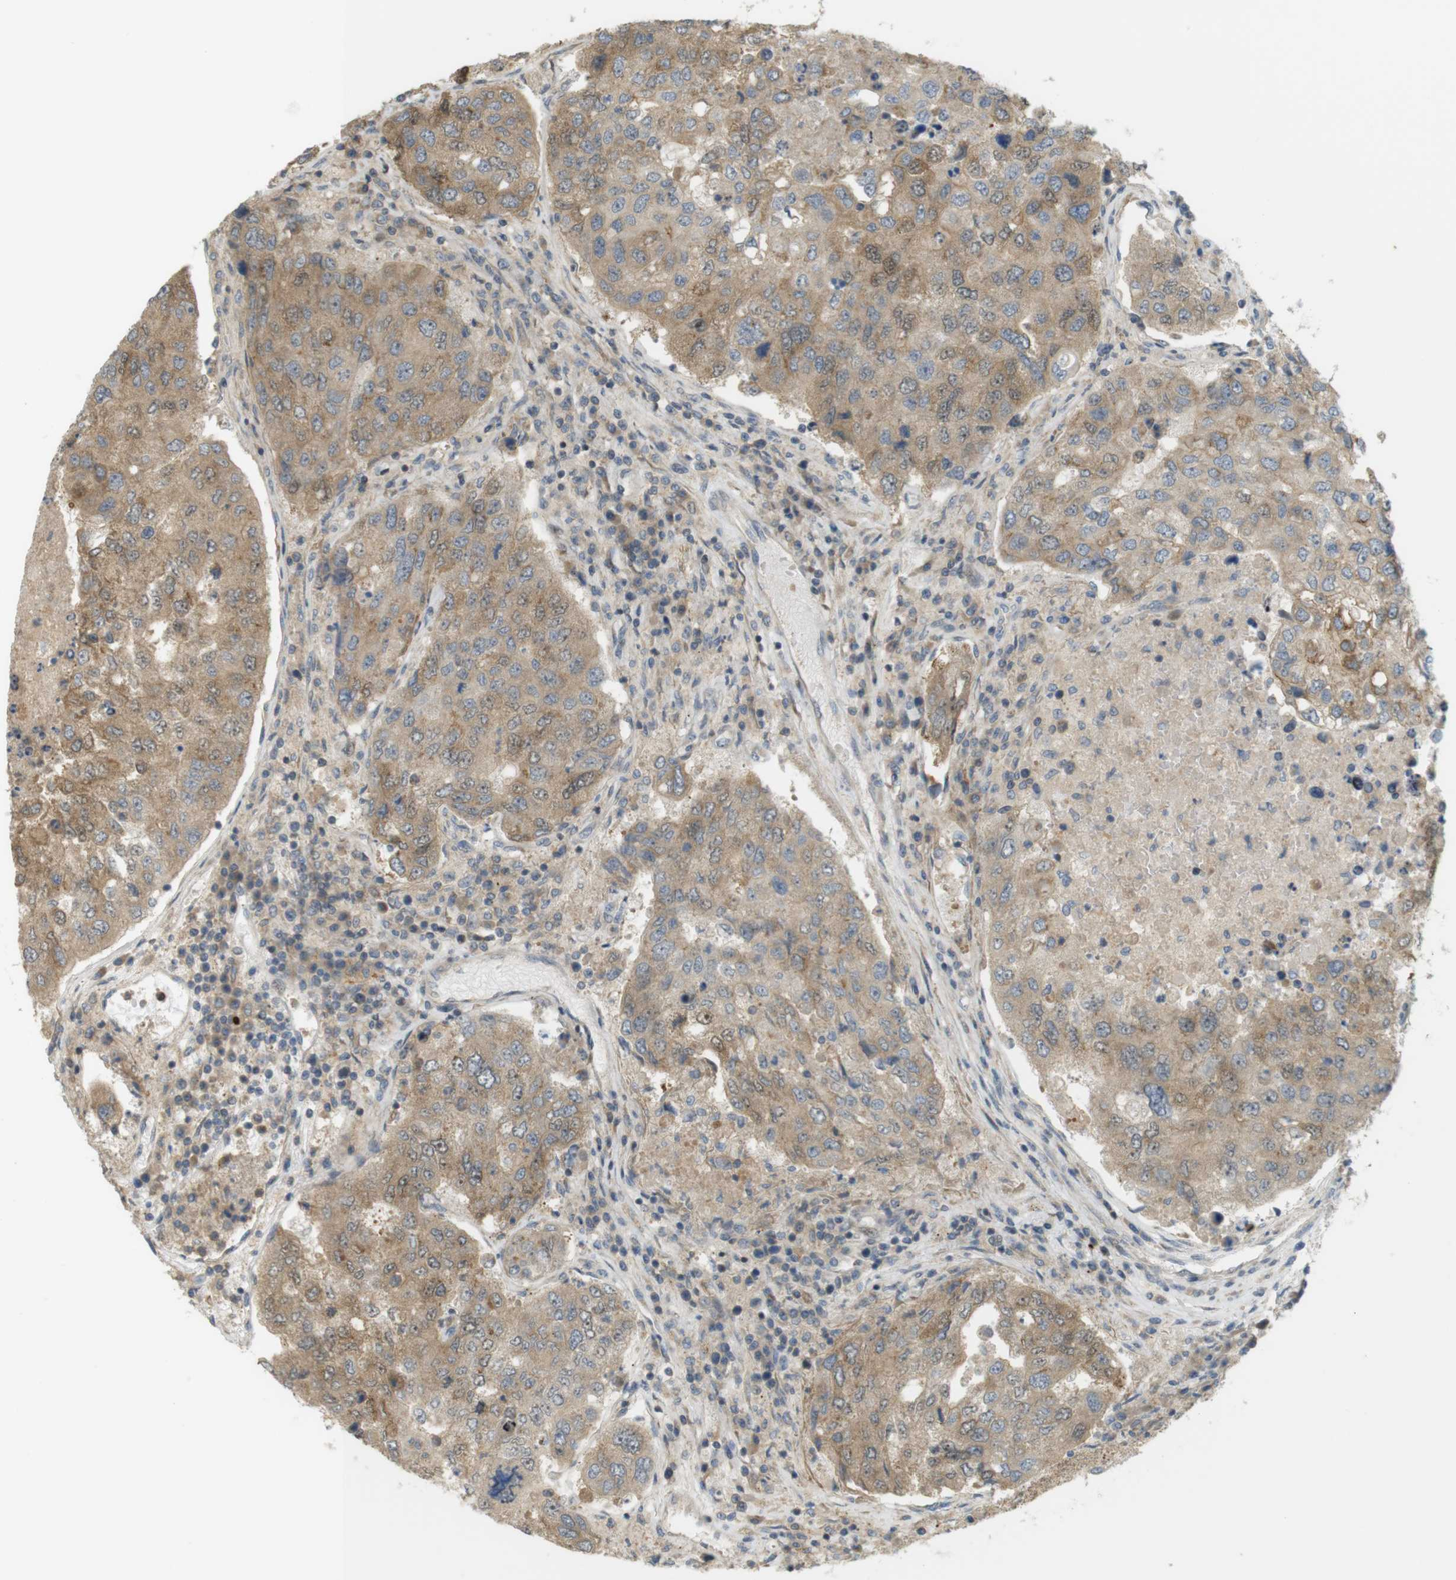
{"staining": {"intensity": "moderate", "quantity": ">75%", "location": "cytoplasmic/membranous"}, "tissue": "urothelial cancer", "cell_type": "Tumor cells", "image_type": "cancer", "snomed": [{"axis": "morphology", "description": "Urothelial carcinoma, High grade"}, {"axis": "topography", "description": "Lymph node"}, {"axis": "topography", "description": "Urinary bladder"}], "caption": "Moderate cytoplasmic/membranous positivity for a protein is present in approximately >75% of tumor cells of urothelial cancer using immunohistochemistry (IHC).", "gene": "CLRN3", "patient": {"sex": "male", "age": 51}}